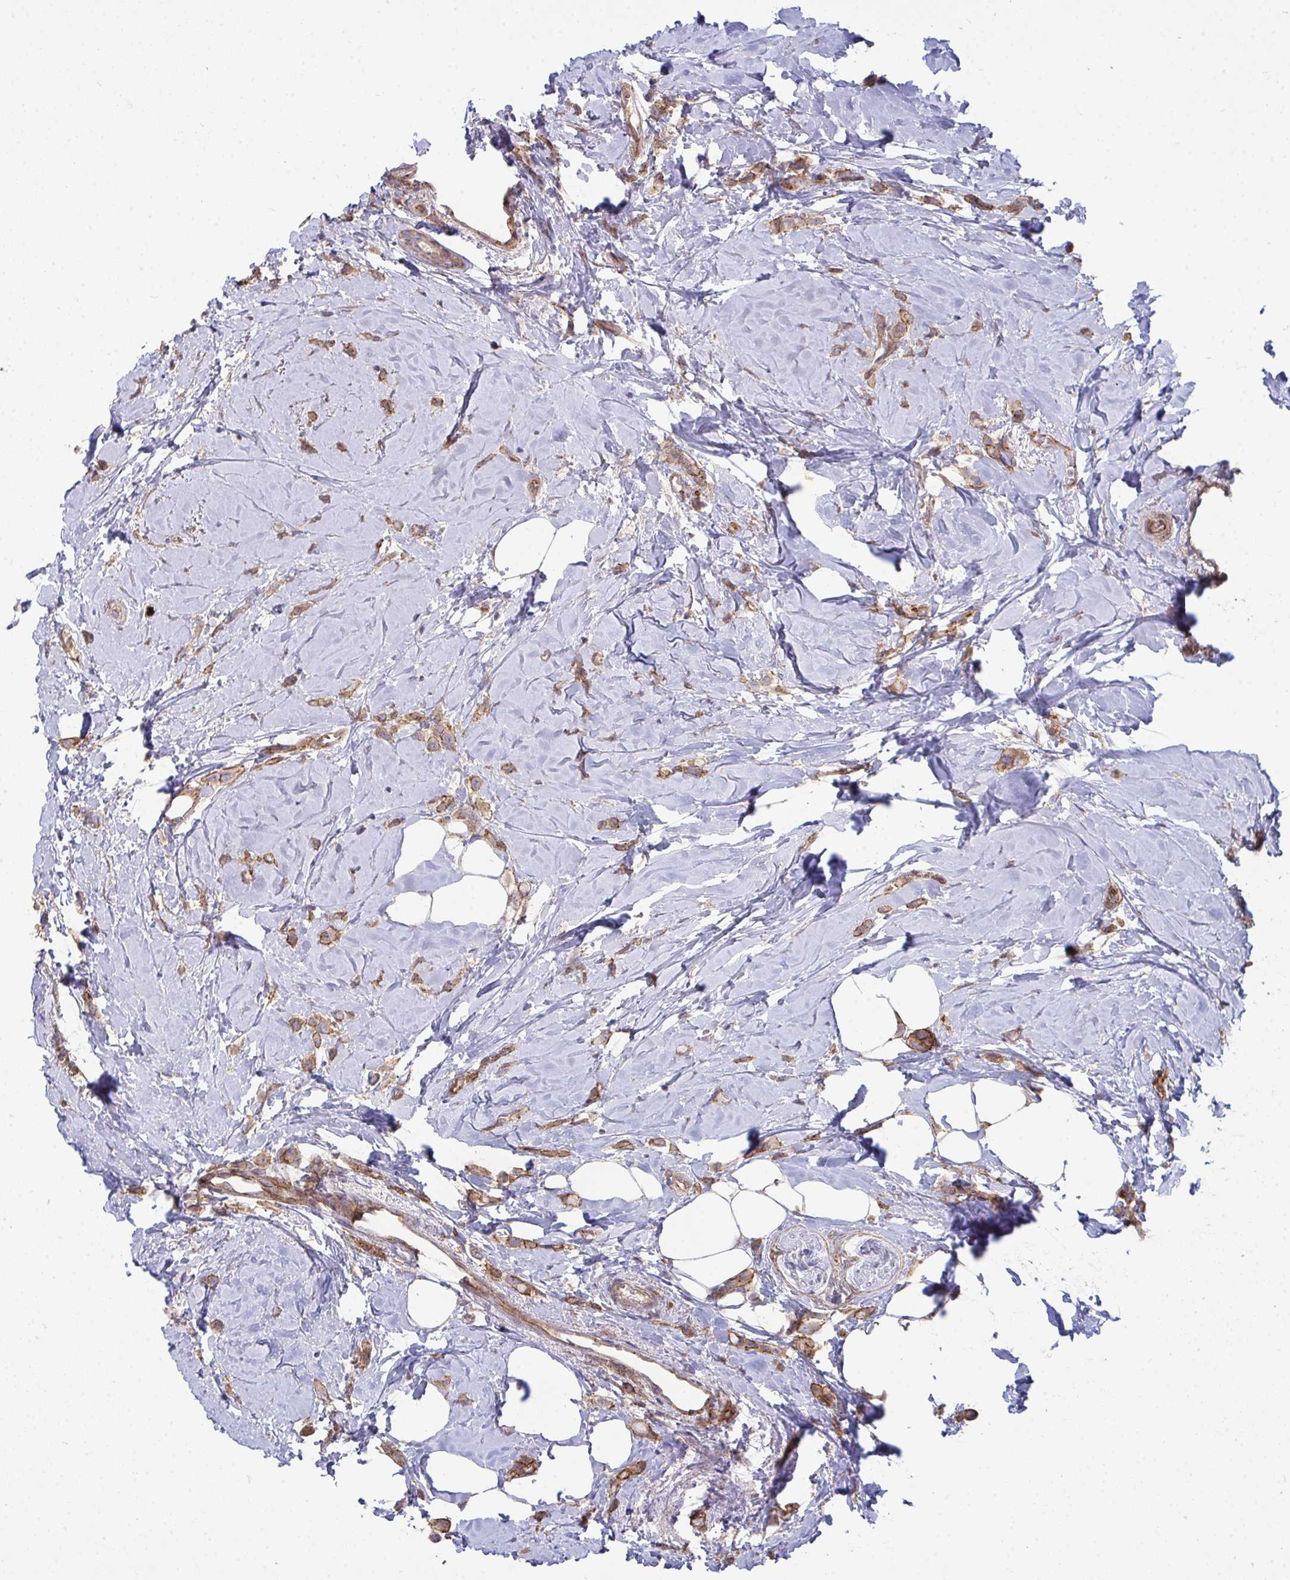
{"staining": {"intensity": "moderate", "quantity": ">75%", "location": "cytoplasmic/membranous"}, "tissue": "breast cancer", "cell_type": "Tumor cells", "image_type": "cancer", "snomed": [{"axis": "morphology", "description": "Lobular carcinoma"}, {"axis": "topography", "description": "Breast"}], "caption": "Tumor cells reveal moderate cytoplasmic/membranous expression in approximately >75% of cells in breast cancer (lobular carcinoma).", "gene": "SH2D1B", "patient": {"sex": "female", "age": 66}}